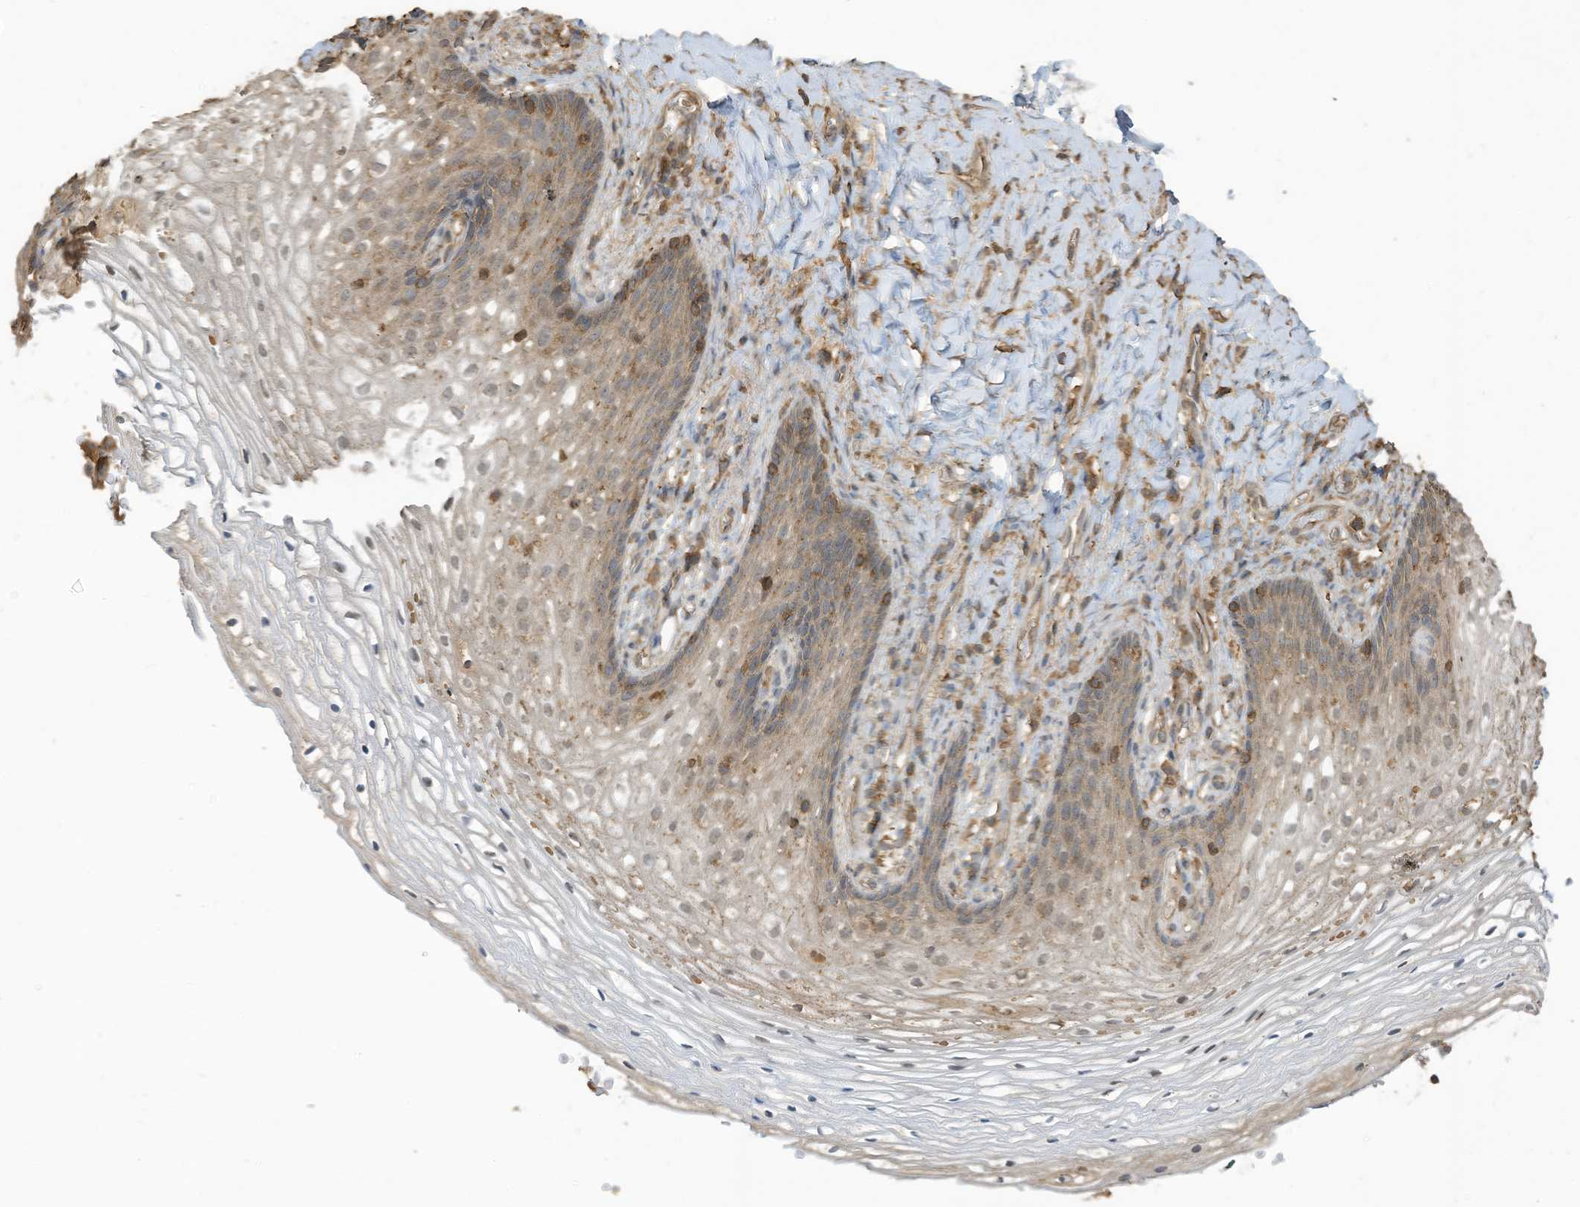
{"staining": {"intensity": "weak", "quantity": "25%-75%", "location": "cytoplasmic/membranous,nuclear"}, "tissue": "vagina", "cell_type": "Squamous epithelial cells", "image_type": "normal", "snomed": [{"axis": "morphology", "description": "Normal tissue, NOS"}, {"axis": "topography", "description": "Vagina"}], "caption": "Weak cytoplasmic/membranous,nuclear protein expression is appreciated in approximately 25%-75% of squamous epithelial cells in vagina.", "gene": "COX10", "patient": {"sex": "female", "age": 60}}